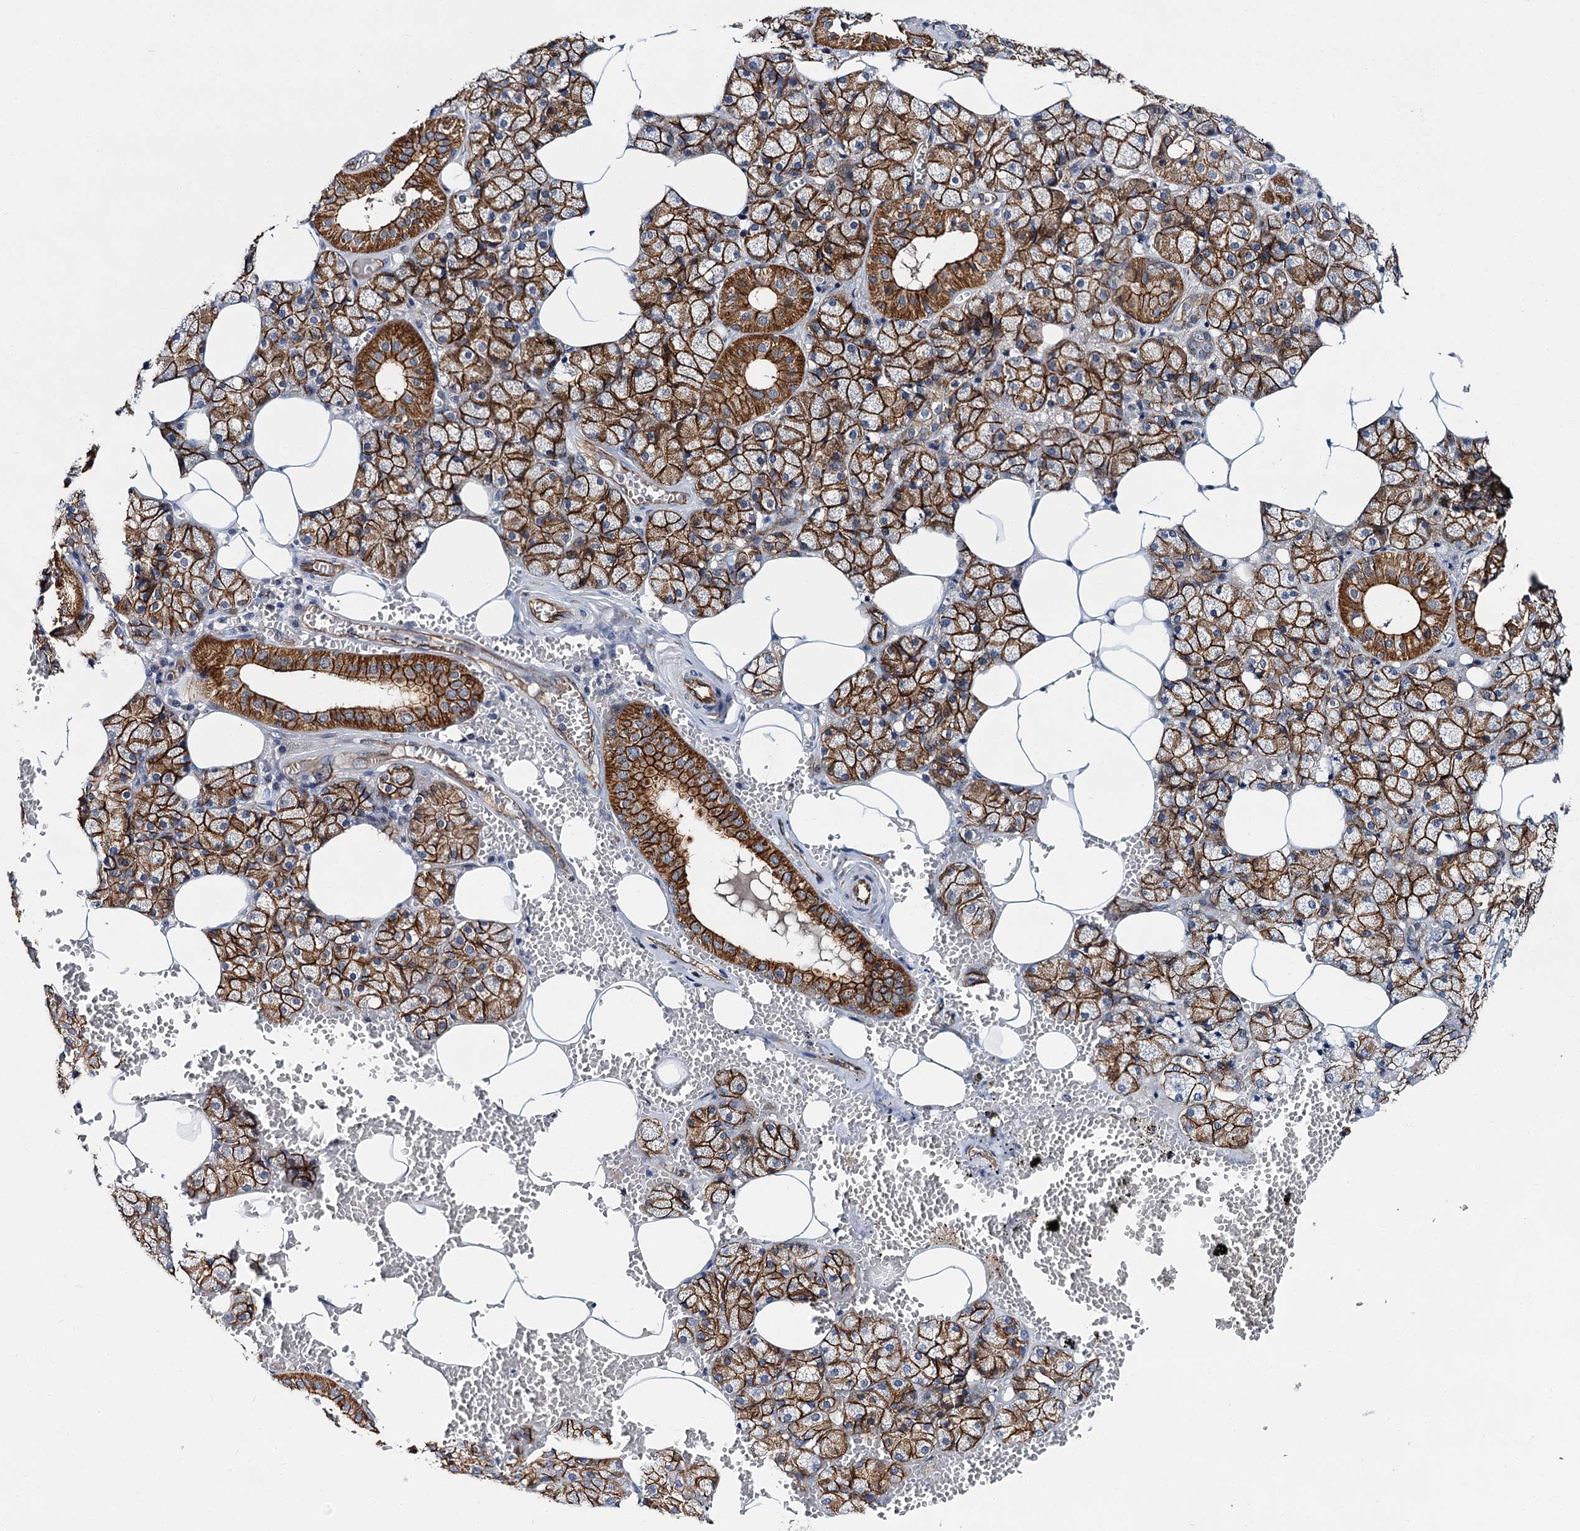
{"staining": {"intensity": "strong", "quantity": ">75%", "location": "cytoplasmic/membranous"}, "tissue": "salivary gland", "cell_type": "Glandular cells", "image_type": "normal", "snomed": [{"axis": "morphology", "description": "Normal tissue, NOS"}, {"axis": "topography", "description": "Salivary gland"}], "caption": "Brown immunohistochemical staining in benign human salivary gland reveals strong cytoplasmic/membranous positivity in about >75% of glandular cells.", "gene": "ABLIM1", "patient": {"sex": "male", "age": 62}}